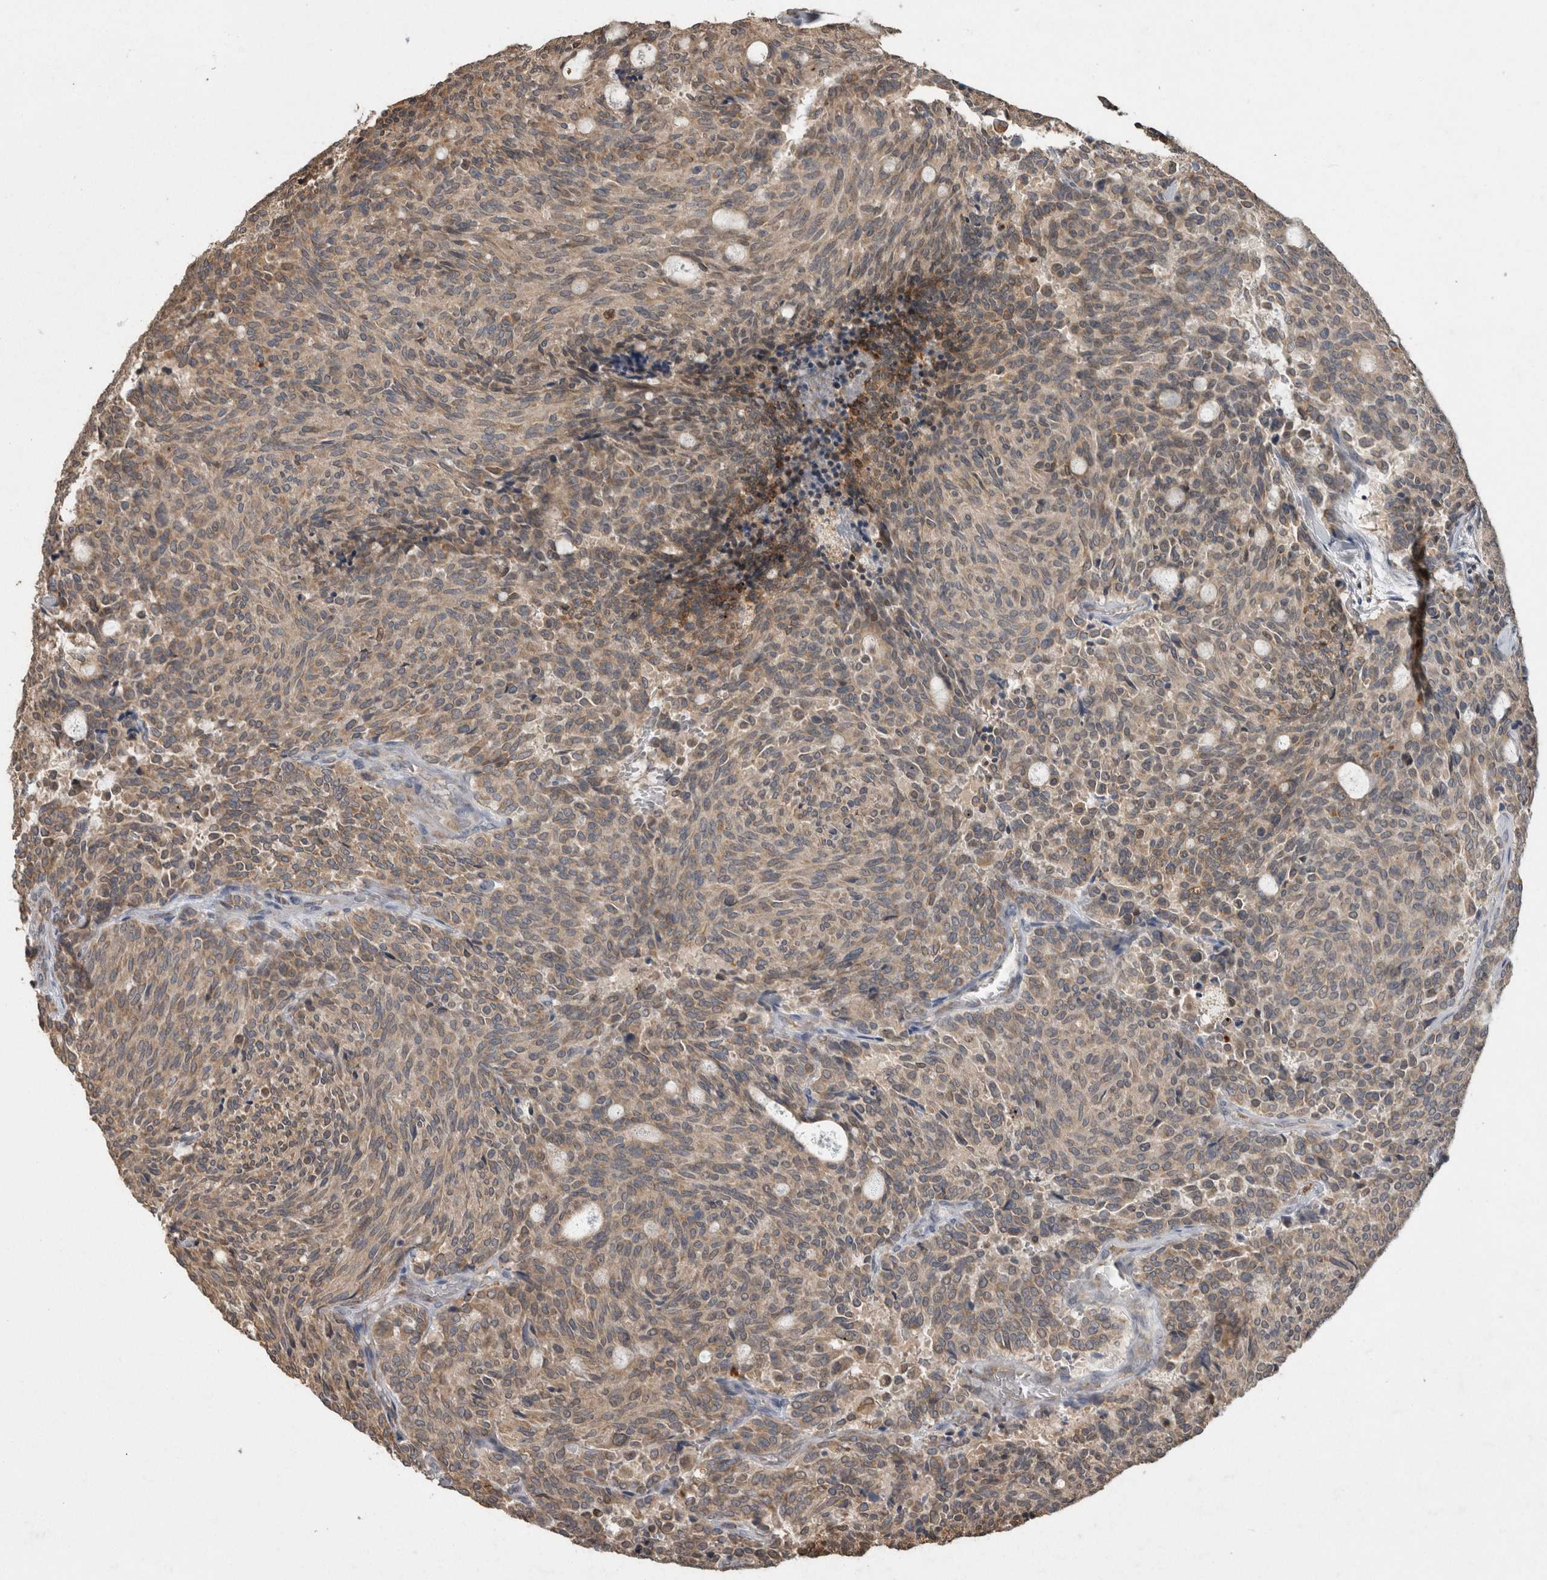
{"staining": {"intensity": "weak", "quantity": ">75%", "location": "cytoplasmic/membranous"}, "tissue": "carcinoid", "cell_type": "Tumor cells", "image_type": "cancer", "snomed": [{"axis": "morphology", "description": "Carcinoid, malignant, NOS"}, {"axis": "topography", "description": "Pancreas"}], "caption": "Immunohistochemical staining of human carcinoid (malignant) reveals weak cytoplasmic/membranous protein expression in about >75% of tumor cells.", "gene": "ADGRL3", "patient": {"sex": "female", "age": 54}}